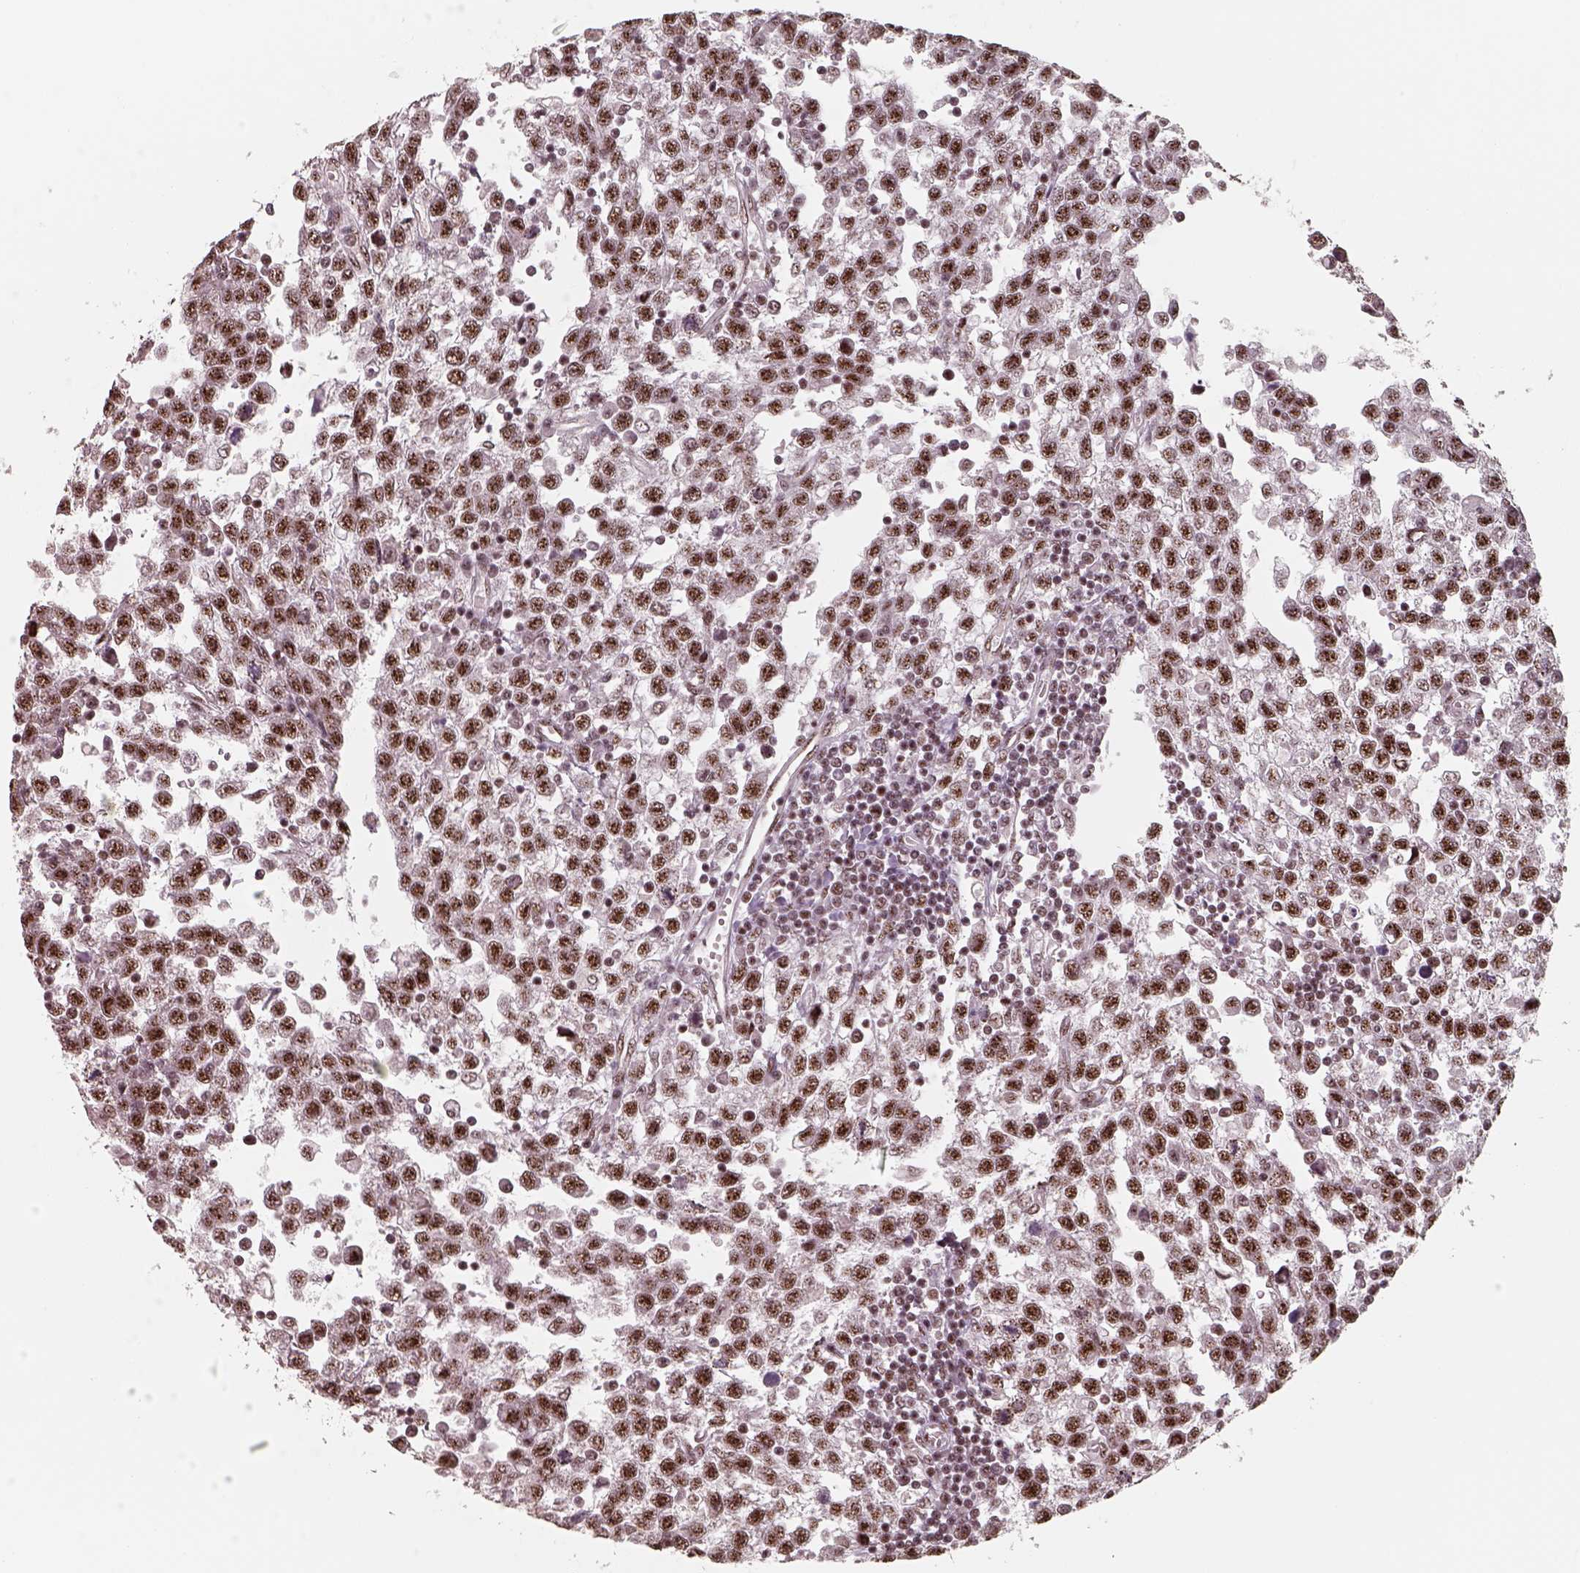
{"staining": {"intensity": "moderate", "quantity": ">75%", "location": "nuclear"}, "tissue": "testis cancer", "cell_type": "Tumor cells", "image_type": "cancer", "snomed": [{"axis": "morphology", "description": "Seminoma, NOS"}, {"axis": "topography", "description": "Testis"}], "caption": "Human testis cancer (seminoma) stained for a protein (brown) exhibits moderate nuclear positive positivity in about >75% of tumor cells.", "gene": "ATXN7L3", "patient": {"sex": "male", "age": 34}}